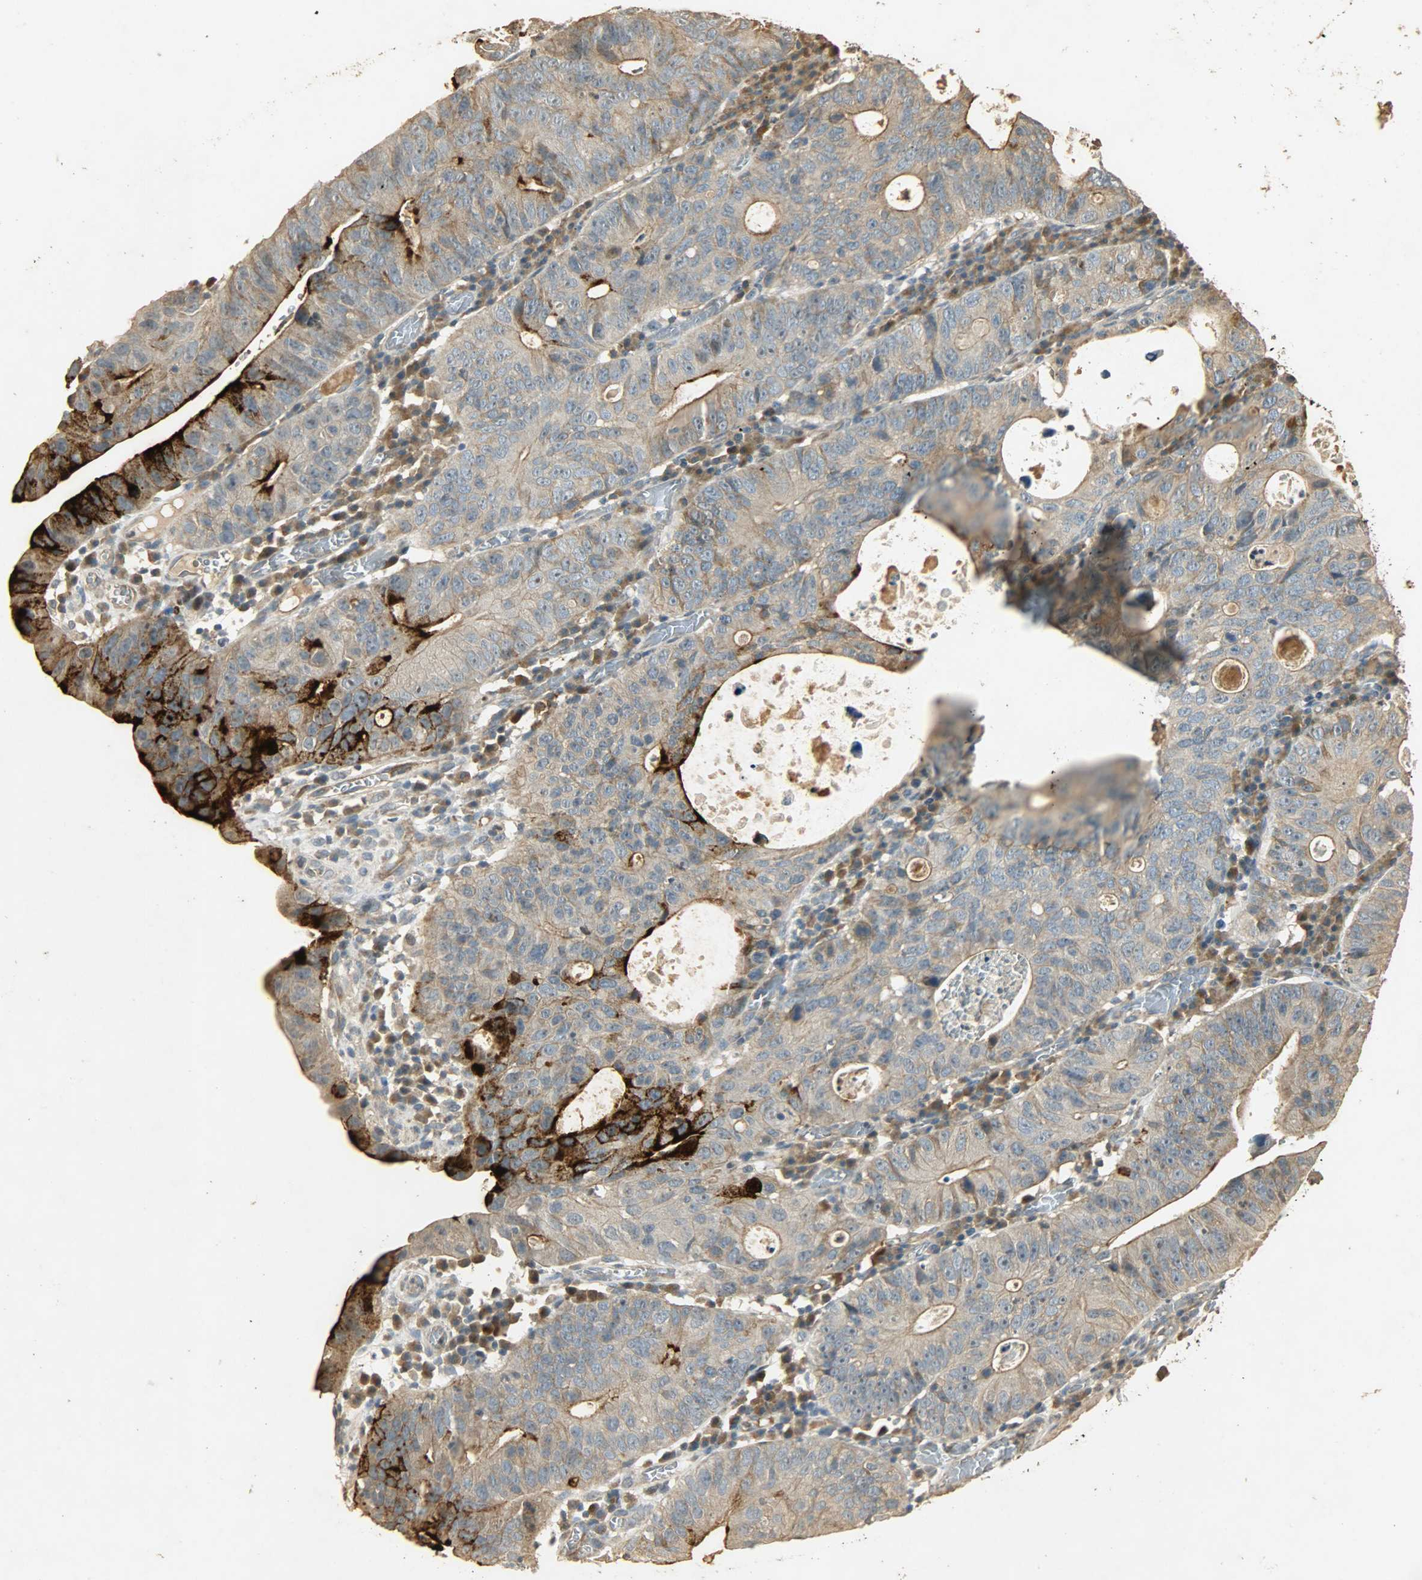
{"staining": {"intensity": "moderate", "quantity": ">75%", "location": "cytoplasmic/membranous"}, "tissue": "stomach cancer", "cell_type": "Tumor cells", "image_type": "cancer", "snomed": [{"axis": "morphology", "description": "Adenocarcinoma, NOS"}, {"axis": "topography", "description": "Stomach"}], "caption": "Immunohistochemistry (IHC) of stomach adenocarcinoma displays medium levels of moderate cytoplasmic/membranous staining in approximately >75% of tumor cells. The staining was performed using DAB to visualize the protein expression in brown, while the nuclei were stained in blue with hematoxylin (Magnification: 20x).", "gene": "ATP2B1", "patient": {"sex": "male", "age": 59}}